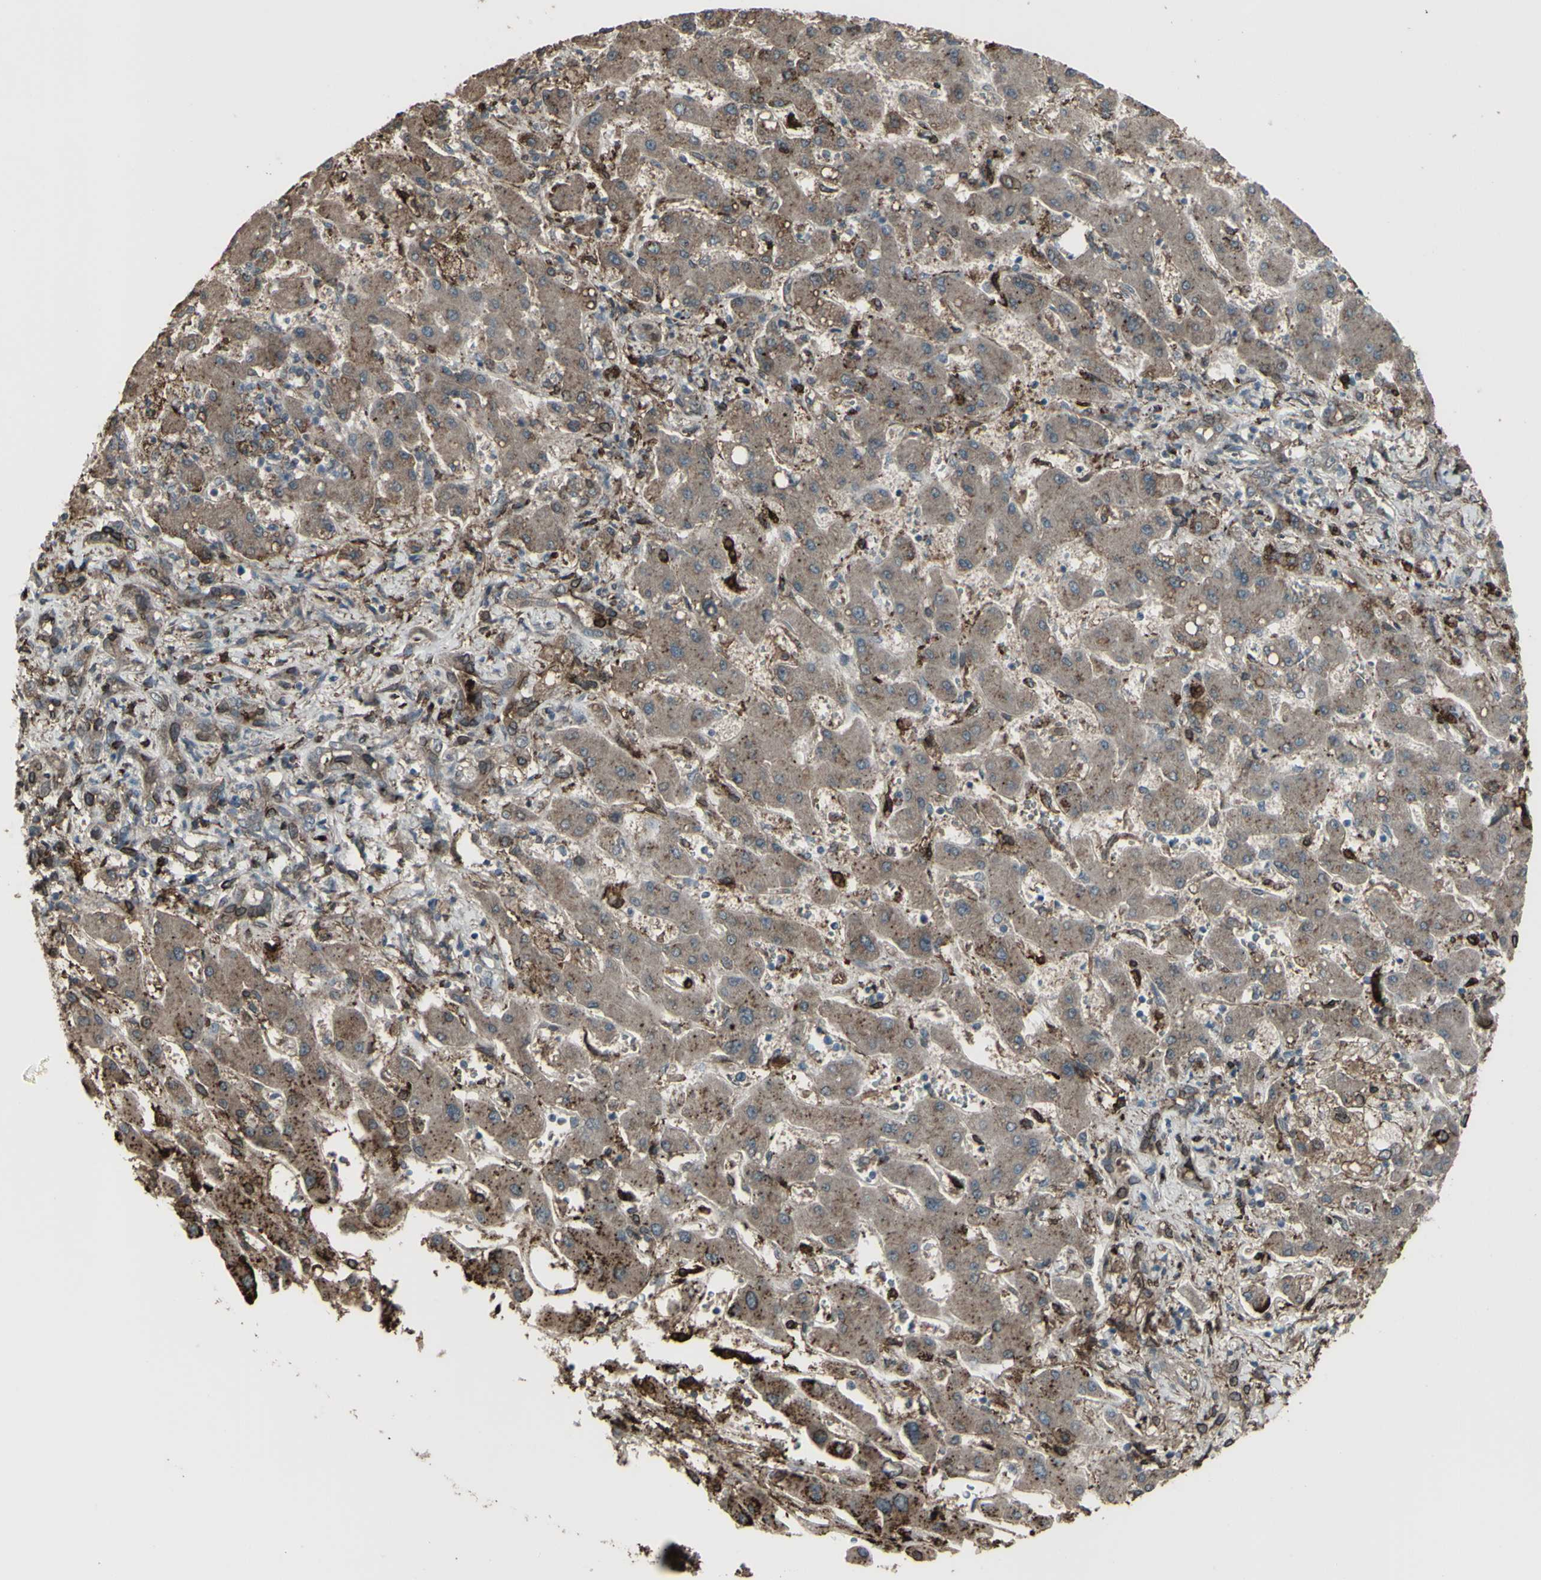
{"staining": {"intensity": "weak", "quantity": ">75%", "location": "cytoplasmic/membranous"}, "tissue": "liver cancer", "cell_type": "Tumor cells", "image_type": "cancer", "snomed": [{"axis": "morphology", "description": "Cholangiocarcinoma"}, {"axis": "topography", "description": "Liver"}], "caption": "Immunohistochemical staining of liver cholangiocarcinoma shows low levels of weak cytoplasmic/membranous protein positivity in about >75% of tumor cells.", "gene": "SMO", "patient": {"sex": "male", "age": 50}}